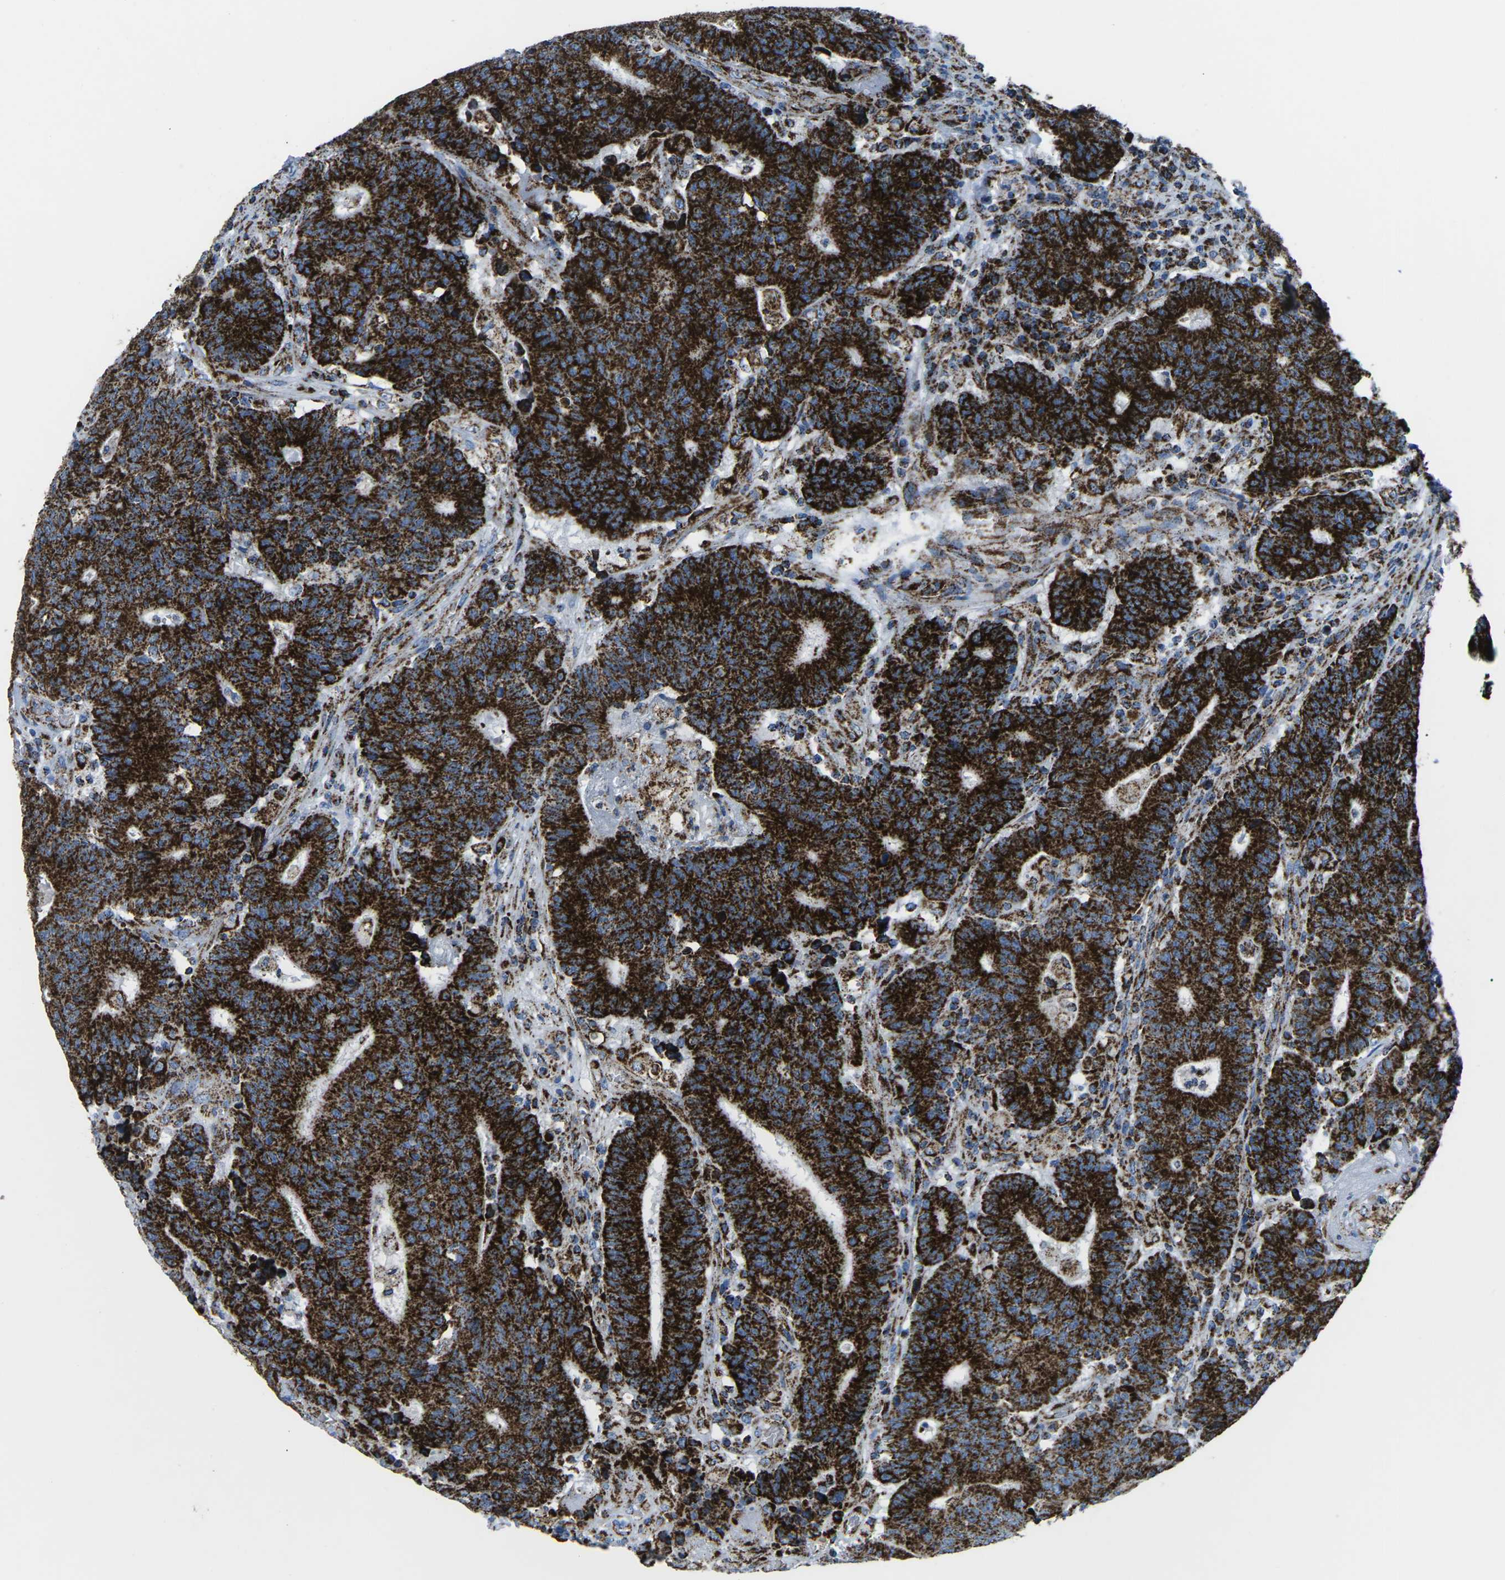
{"staining": {"intensity": "strong", "quantity": ">75%", "location": "cytoplasmic/membranous"}, "tissue": "colorectal cancer", "cell_type": "Tumor cells", "image_type": "cancer", "snomed": [{"axis": "morphology", "description": "Normal tissue, NOS"}, {"axis": "morphology", "description": "Adenocarcinoma, NOS"}, {"axis": "topography", "description": "Colon"}], "caption": "Strong cytoplasmic/membranous expression for a protein is appreciated in about >75% of tumor cells of adenocarcinoma (colorectal) using immunohistochemistry.", "gene": "MT-CO2", "patient": {"sex": "female", "age": 75}}